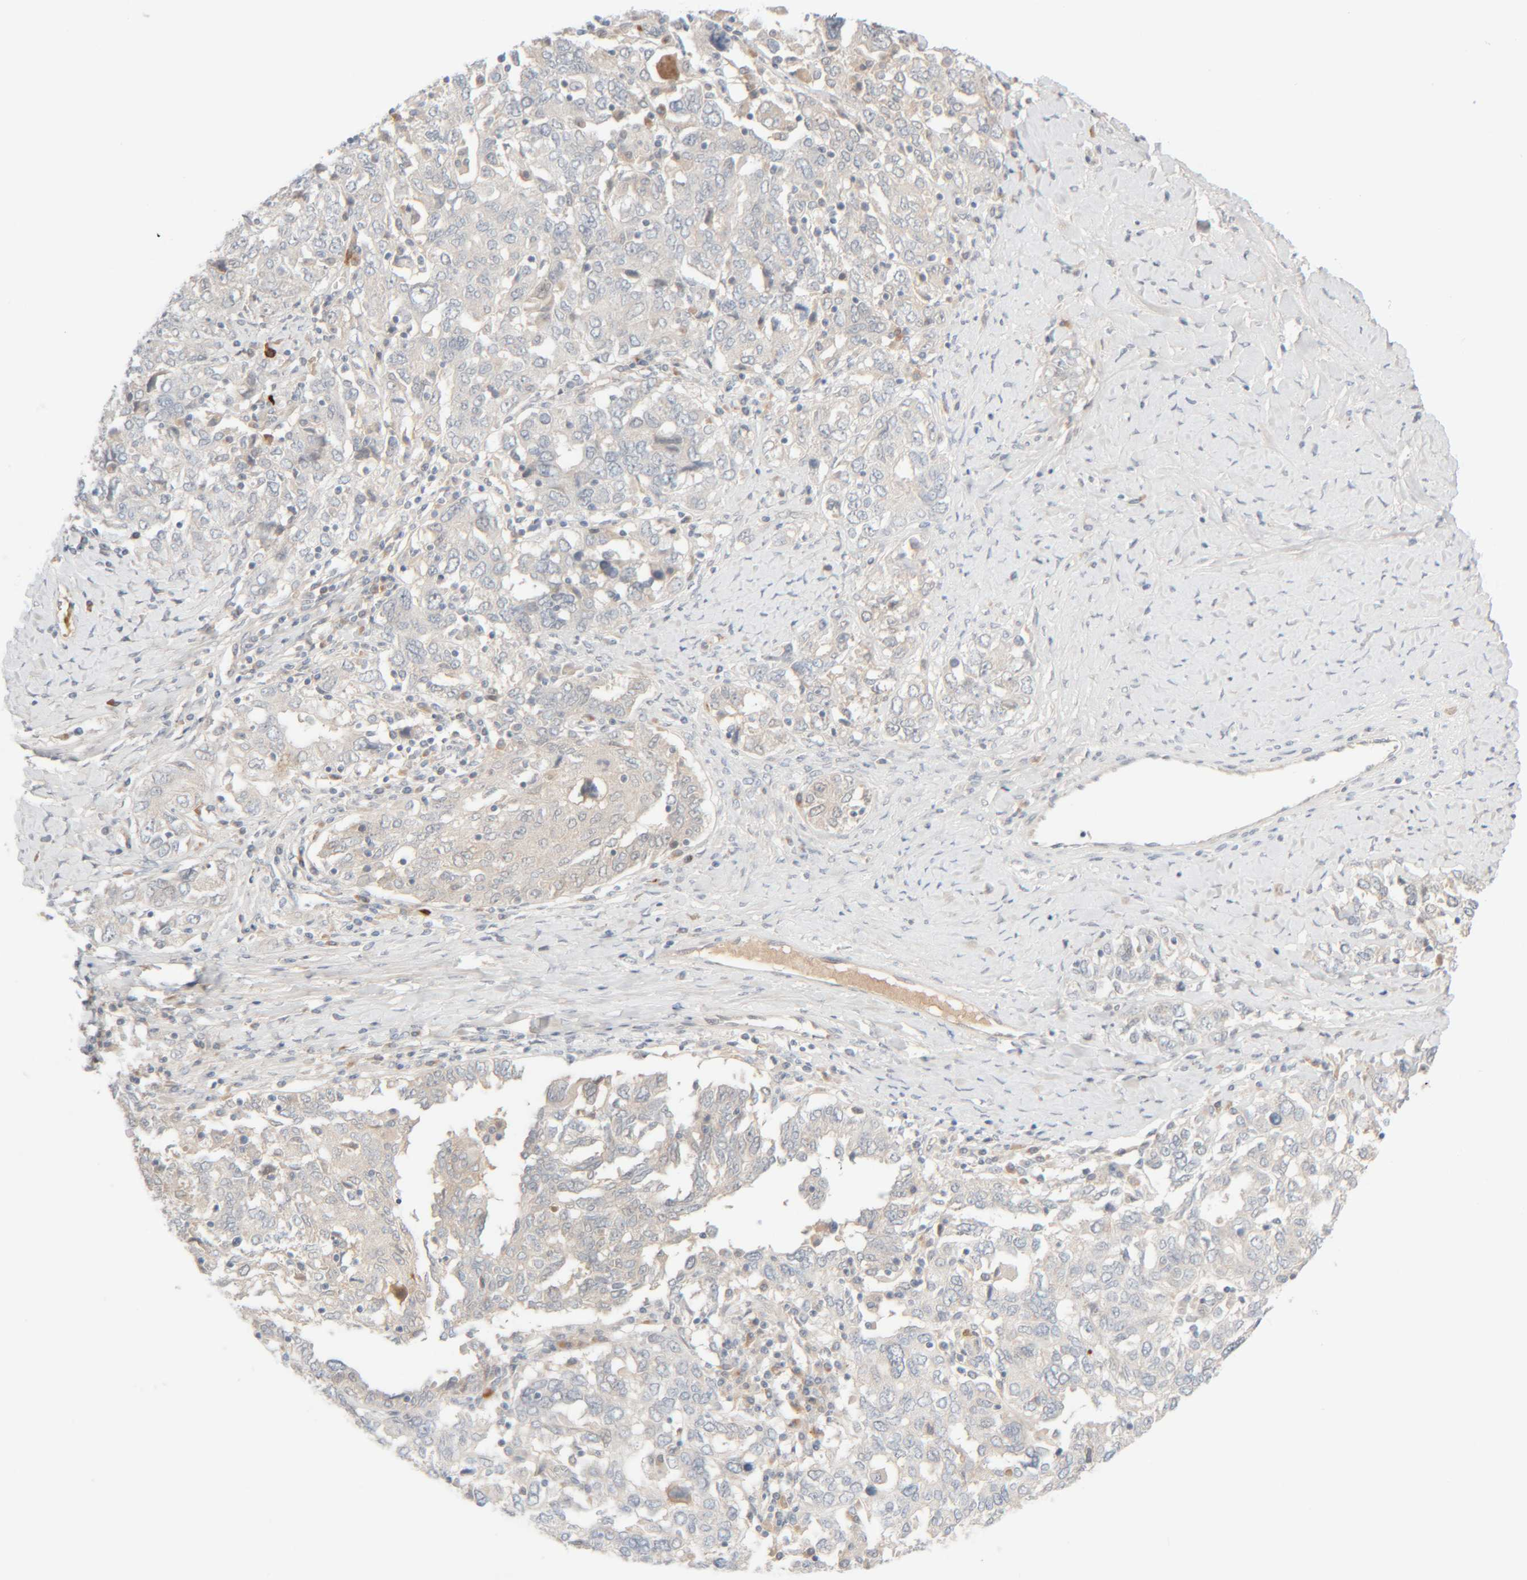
{"staining": {"intensity": "negative", "quantity": "none", "location": "none"}, "tissue": "ovarian cancer", "cell_type": "Tumor cells", "image_type": "cancer", "snomed": [{"axis": "morphology", "description": "Carcinoma, endometroid"}, {"axis": "topography", "description": "Ovary"}], "caption": "DAB immunohistochemical staining of human ovarian cancer exhibits no significant expression in tumor cells. (DAB (3,3'-diaminobenzidine) immunohistochemistry visualized using brightfield microscopy, high magnification).", "gene": "CHKA", "patient": {"sex": "female", "age": 62}}